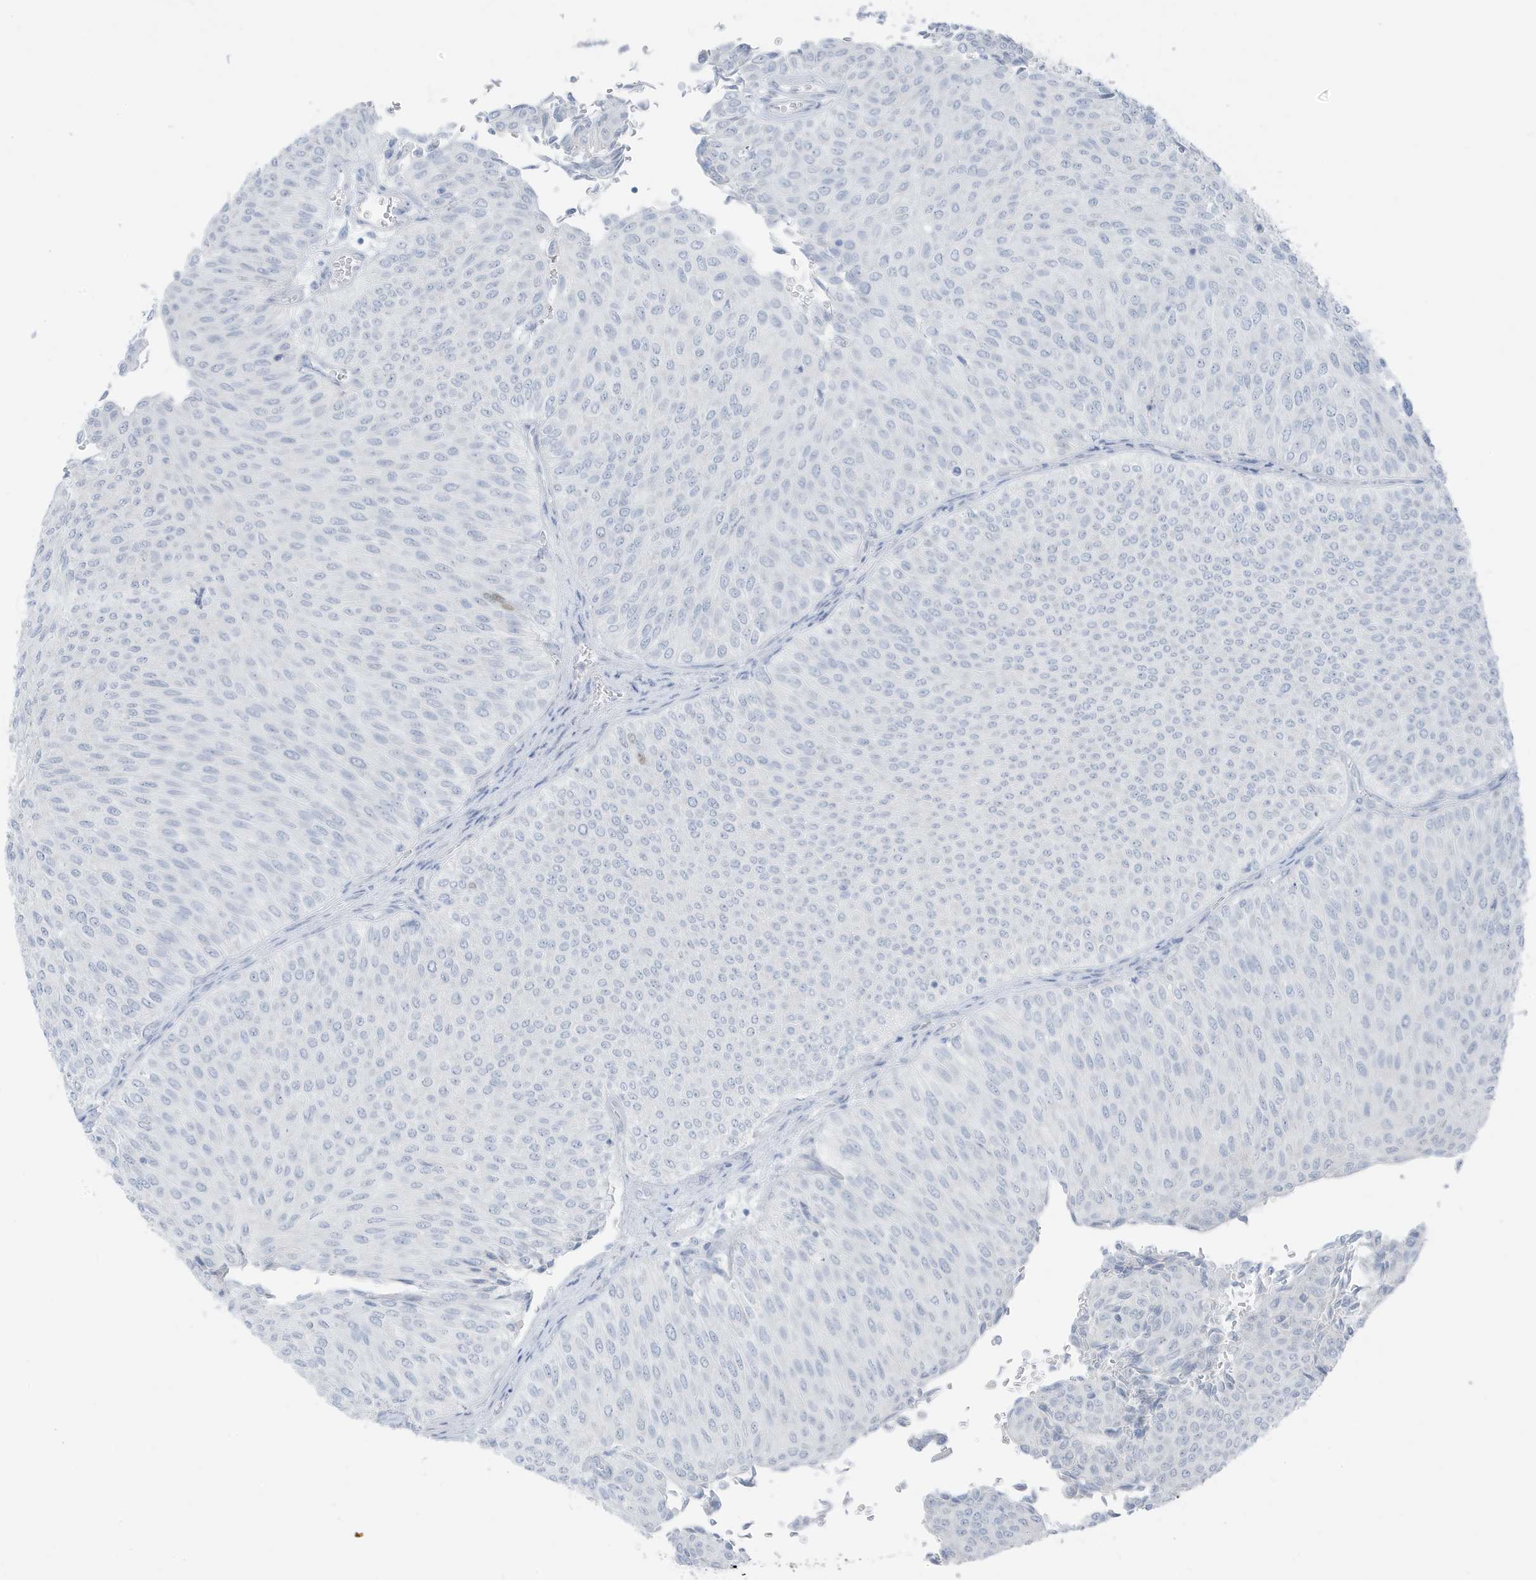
{"staining": {"intensity": "negative", "quantity": "none", "location": "none"}, "tissue": "urothelial cancer", "cell_type": "Tumor cells", "image_type": "cancer", "snomed": [{"axis": "morphology", "description": "Urothelial carcinoma, Low grade"}, {"axis": "topography", "description": "Urinary bladder"}], "caption": "An immunohistochemistry (IHC) photomicrograph of urothelial cancer is shown. There is no staining in tumor cells of urothelial cancer. (Brightfield microscopy of DAB IHC at high magnification).", "gene": "ZFP64", "patient": {"sex": "male", "age": 78}}